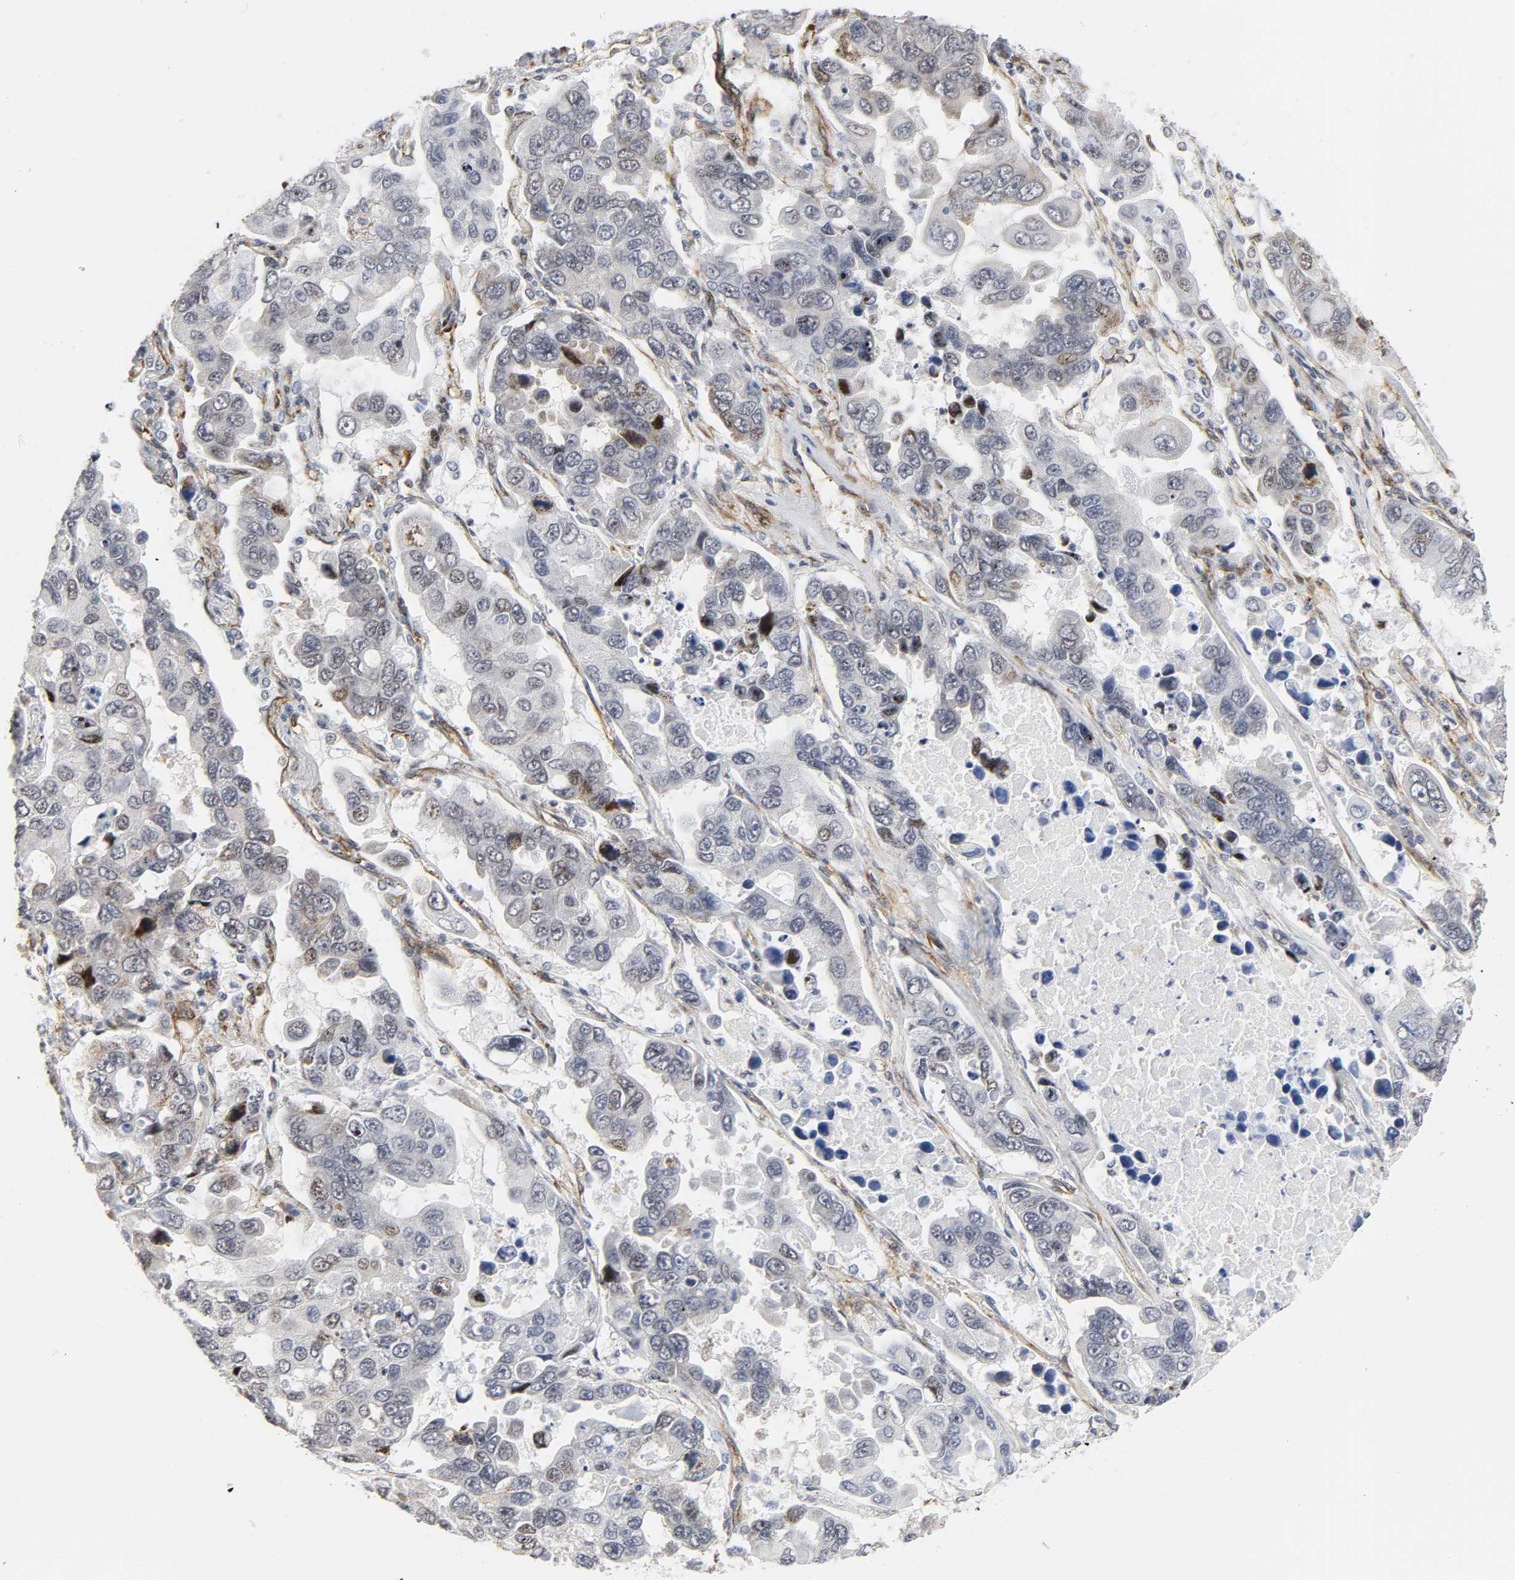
{"staining": {"intensity": "negative", "quantity": "none", "location": "none"}, "tissue": "lung cancer", "cell_type": "Tumor cells", "image_type": "cancer", "snomed": [{"axis": "morphology", "description": "Adenocarcinoma, NOS"}, {"axis": "topography", "description": "Lung"}], "caption": "Immunohistochemistry image of human lung cancer (adenocarcinoma) stained for a protein (brown), which shows no staining in tumor cells.", "gene": "DOCK1", "patient": {"sex": "male", "age": 64}}